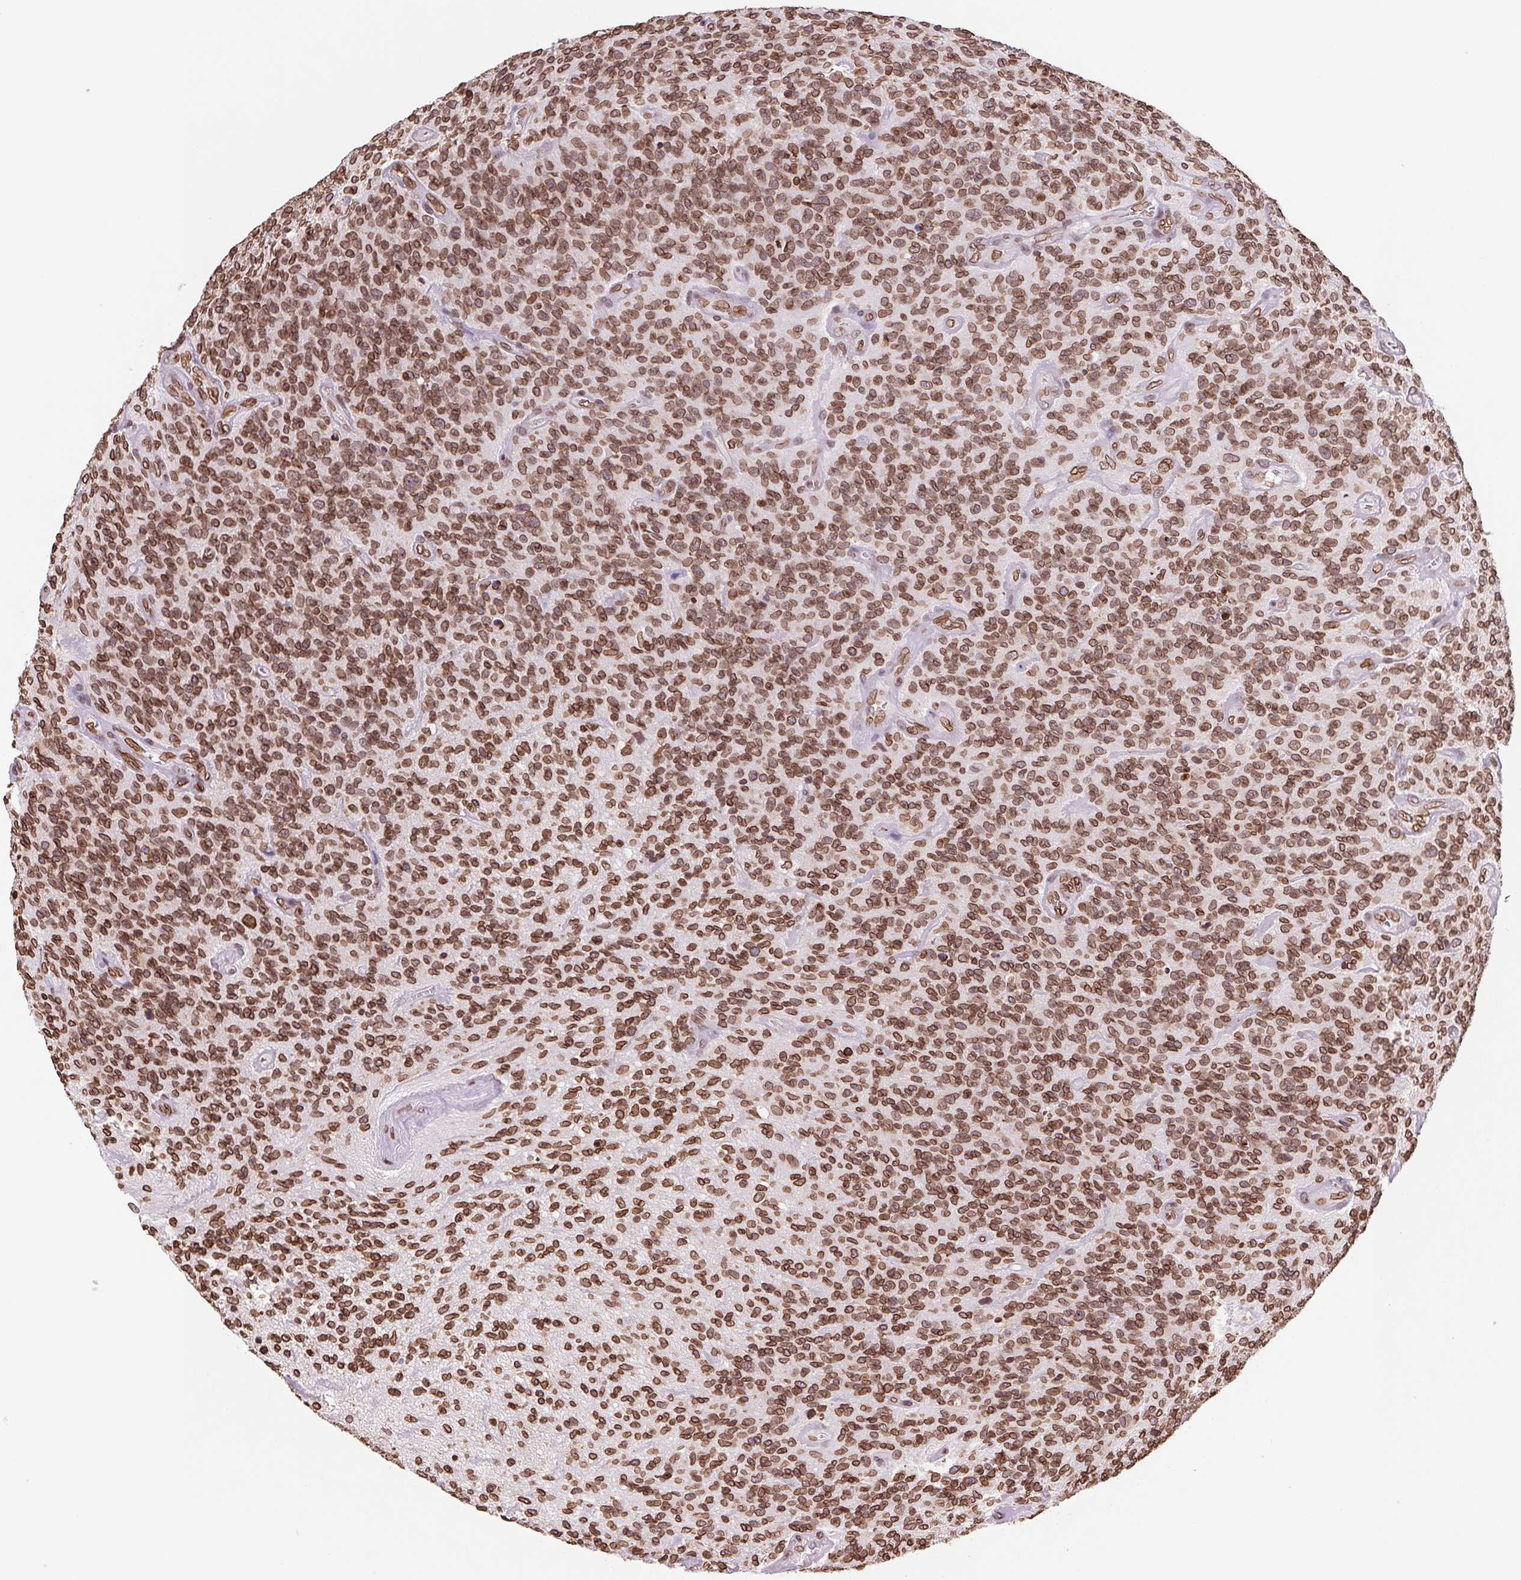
{"staining": {"intensity": "strong", "quantity": ">75%", "location": "cytoplasmic/membranous,nuclear"}, "tissue": "glioma", "cell_type": "Tumor cells", "image_type": "cancer", "snomed": [{"axis": "morphology", "description": "Glioma, malignant, High grade"}, {"axis": "topography", "description": "Brain"}], "caption": "An immunohistochemistry photomicrograph of neoplastic tissue is shown. Protein staining in brown labels strong cytoplasmic/membranous and nuclear positivity in malignant glioma (high-grade) within tumor cells.", "gene": "LMNB2", "patient": {"sex": "male", "age": 76}}